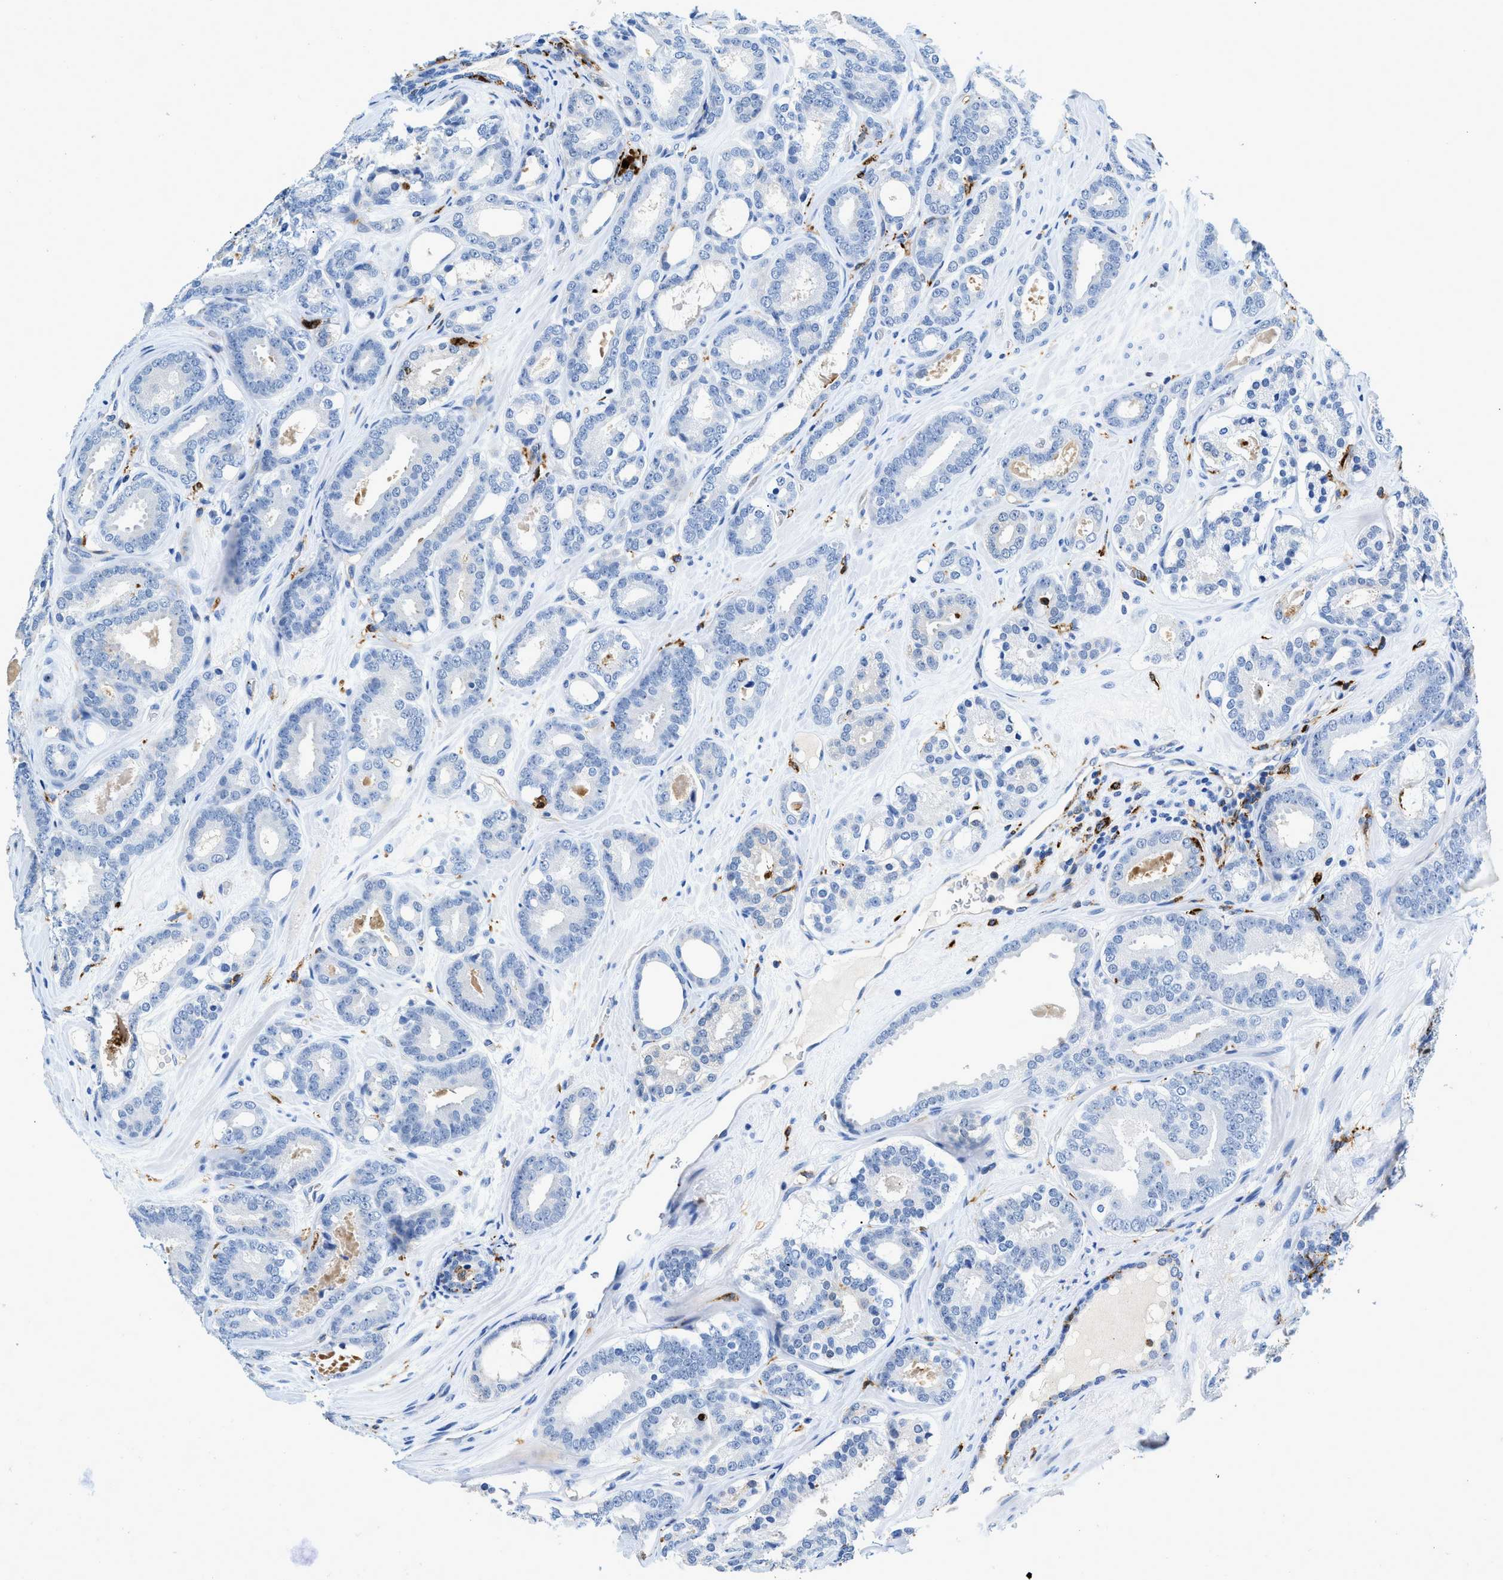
{"staining": {"intensity": "negative", "quantity": "none", "location": "none"}, "tissue": "prostate cancer", "cell_type": "Tumor cells", "image_type": "cancer", "snomed": [{"axis": "morphology", "description": "Adenocarcinoma, High grade"}, {"axis": "topography", "description": "Prostate"}], "caption": "Image shows no significant protein expression in tumor cells of prostate cancer. (Immunohistochemistry, brightfield microscopy, high magnification).", "gene": "CD226", "patient": {"sex": "male", "age": 60}}